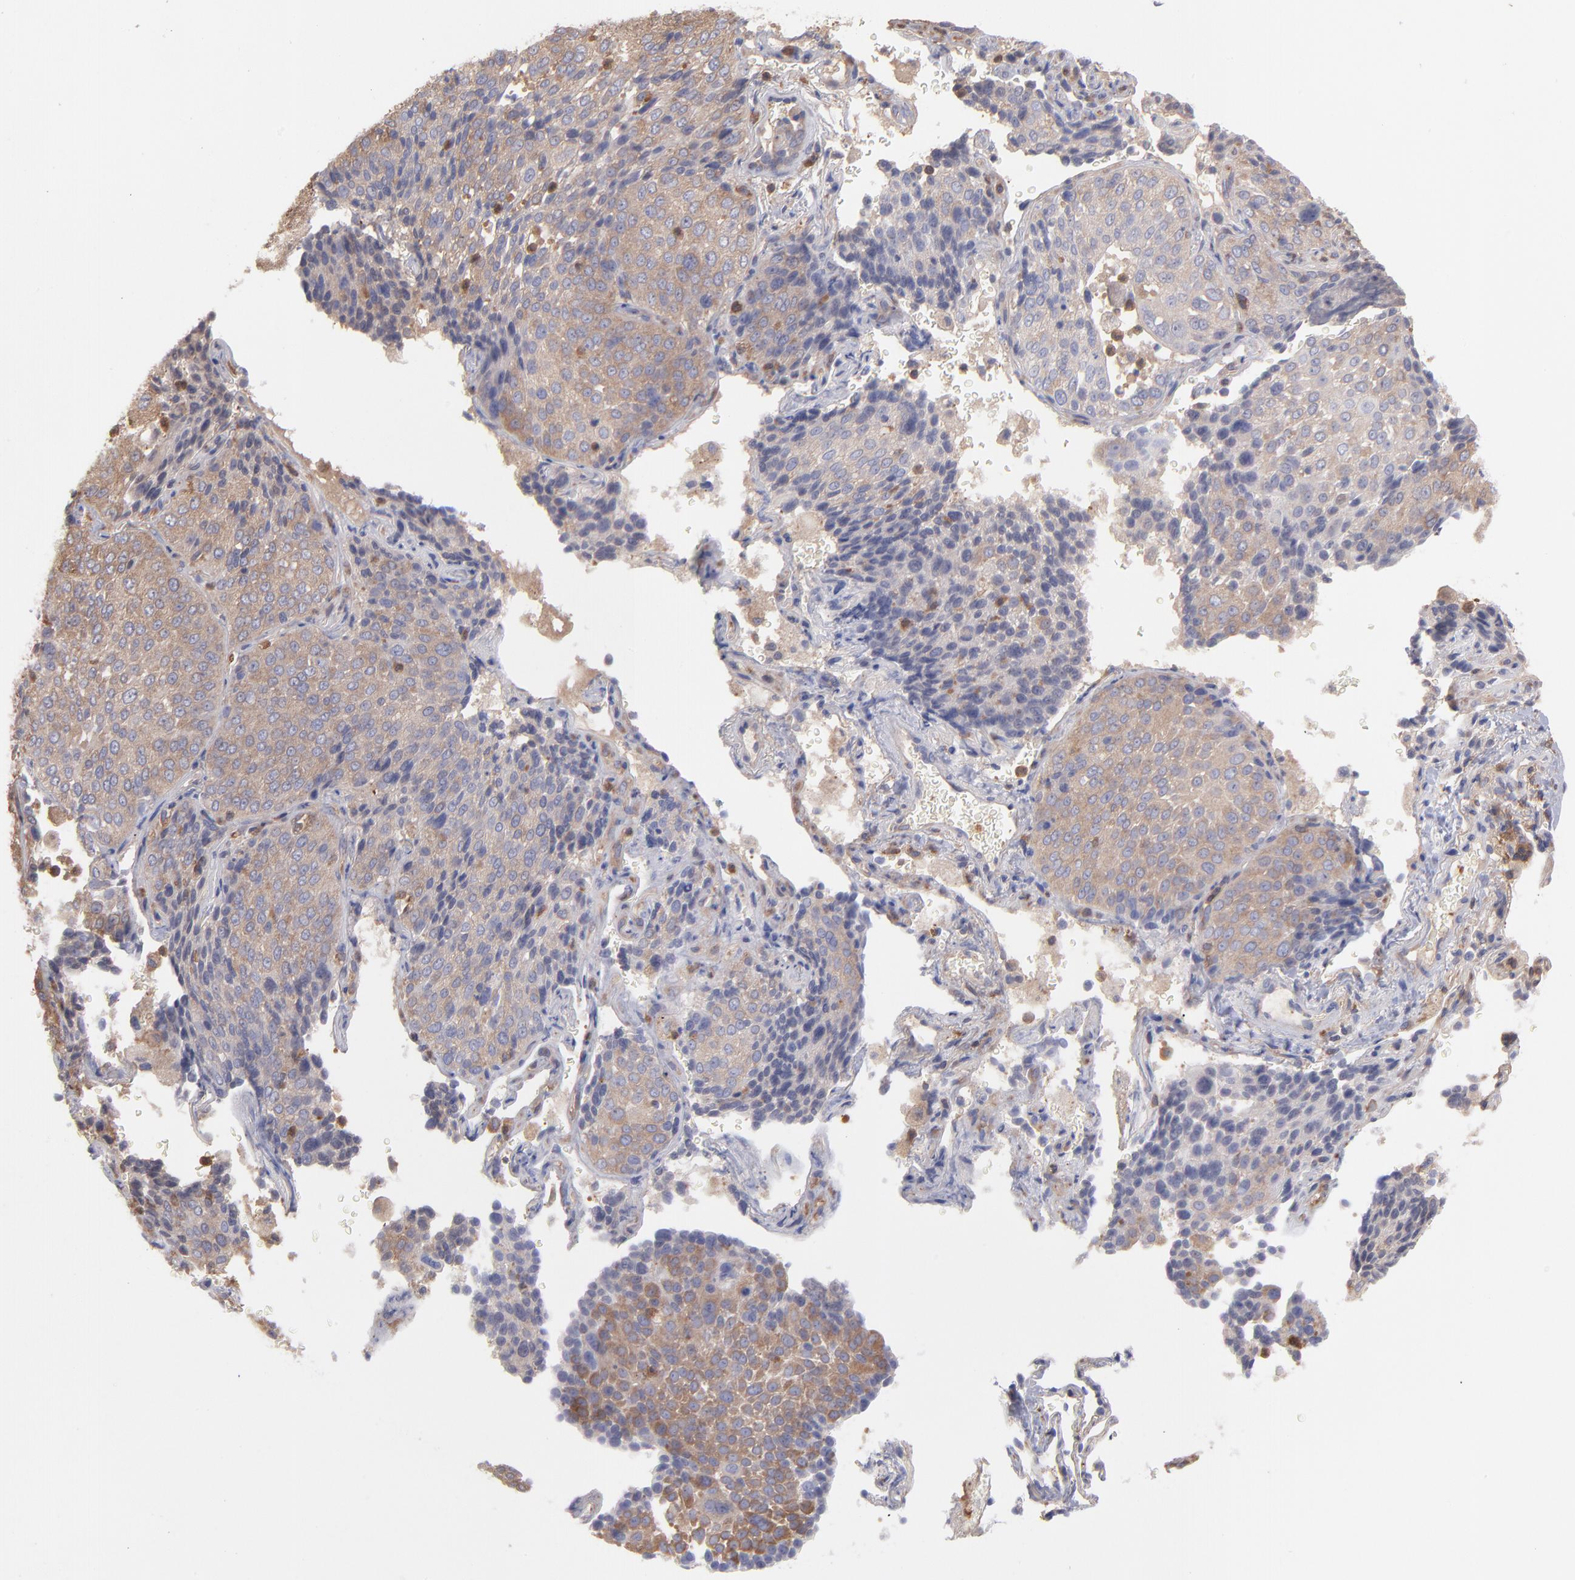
{"staining": {"intensity": "weak", "quantity": ">75%", "location": "cytoplasmic/membranous"}, "tissue": "lung cancer", "cell_type": "Tumor cells", "image_type": "cancer", "snomed": [{"axis": "morphology", "description": "Squamous cell carcinoma, NOS"}, {"axis": "topography", "description": "Lung"}], "caption": "Tumor cells reveal weak cytoplasmic/membranous expression in about >75% of cells in squamous cell carcinoma (lung). (brown staining indicates protein expression, while blue staining denotes nuclei).", "gene": "MAP2K2", "patient": {"sex": "male", "age": 54}}